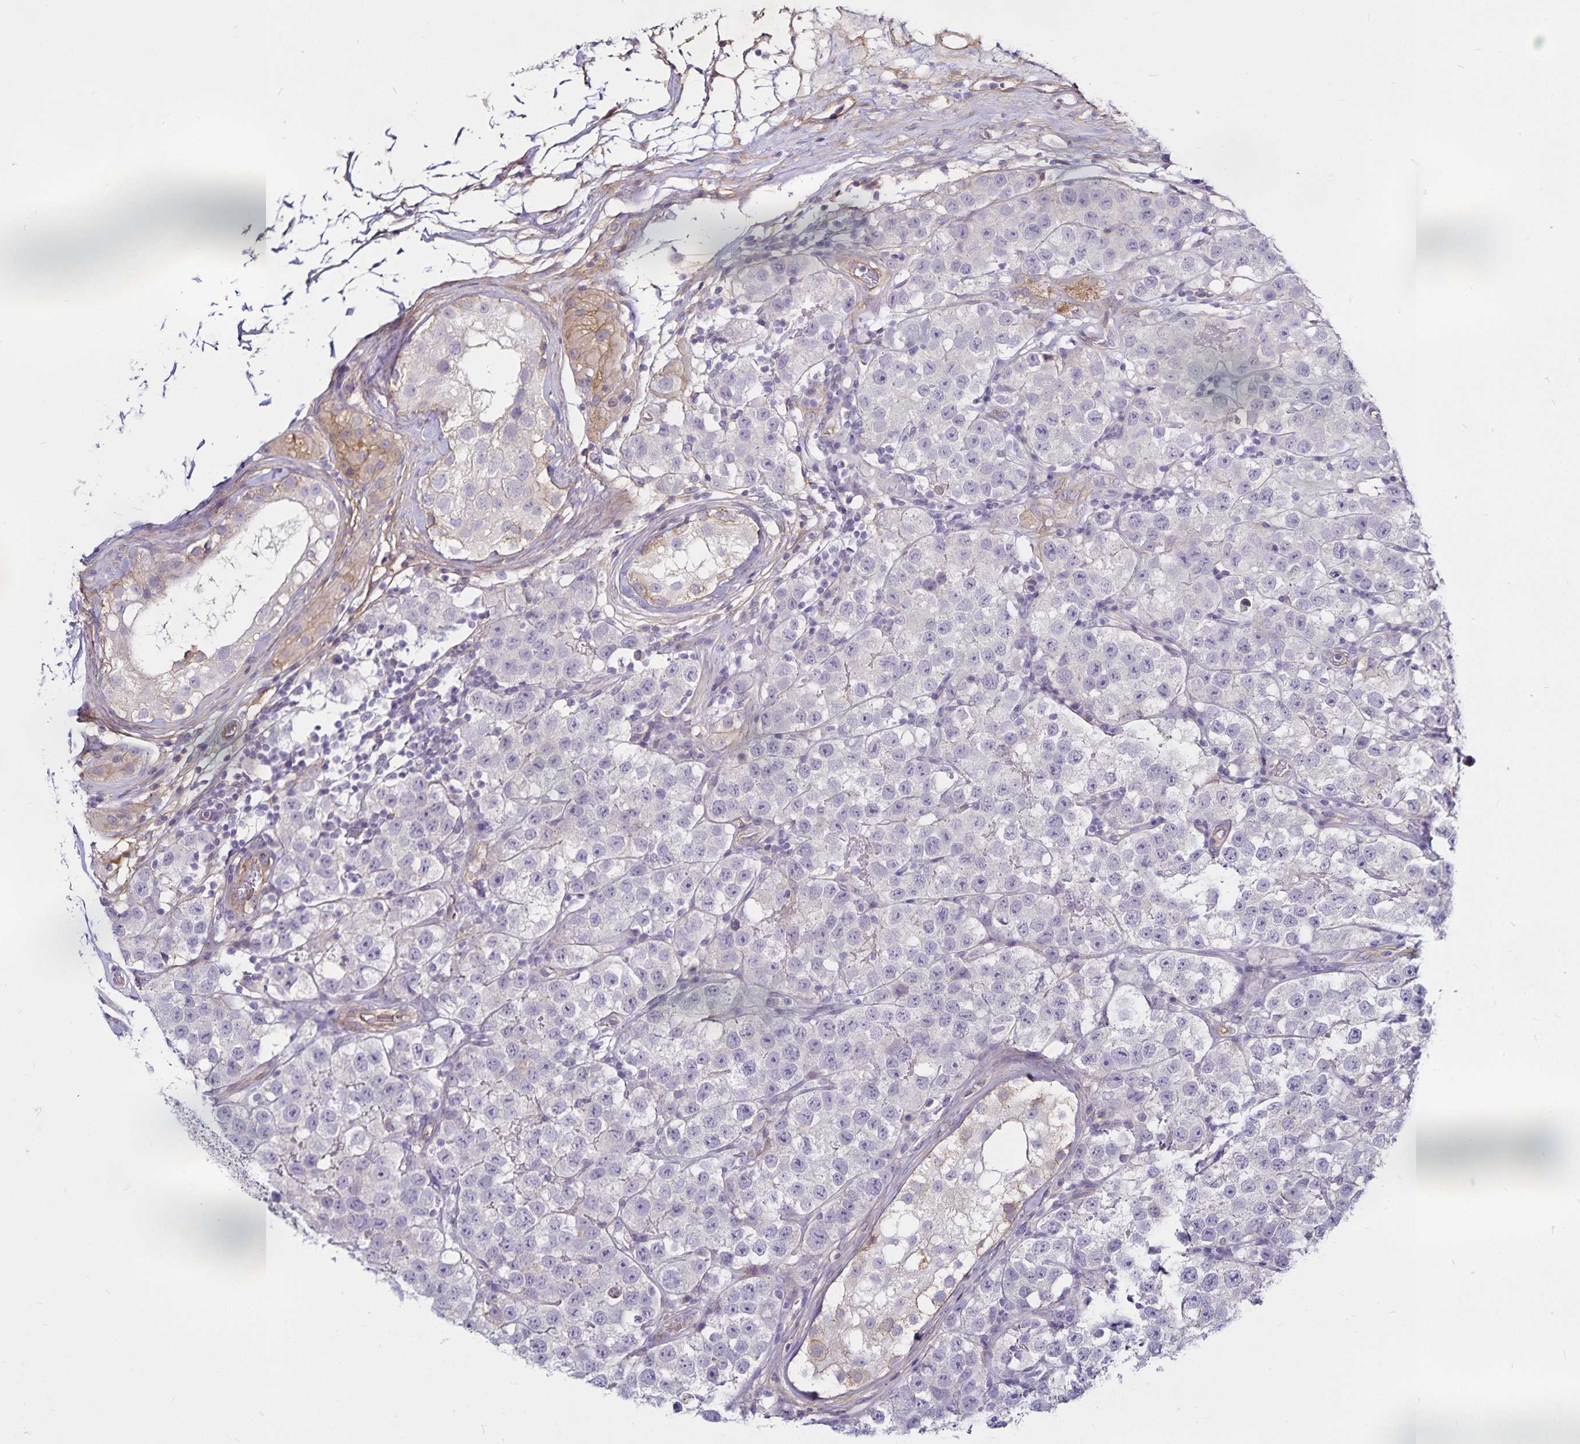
{"staining": {"intensity": "negative", "quantity": "none", "location": "none"}, "tissue": "testis cancer", "cell_type": "Tumor cells", "image_type": "cancer", "snomed": [{"axis": "morphology", "description": "Seminoma, NOS"}, {"axis": "topography", "description": "Testis"}], "caption": "Immunohistochemistry (IHC) of testis cancer (seminoma) demonstrates no expression in tumor cells. (Immunohistochemistry (IHC), brightfield microscopy, high magnification).", "gene": "GNG12", "patient": {"sex": "male", "age": 34}}